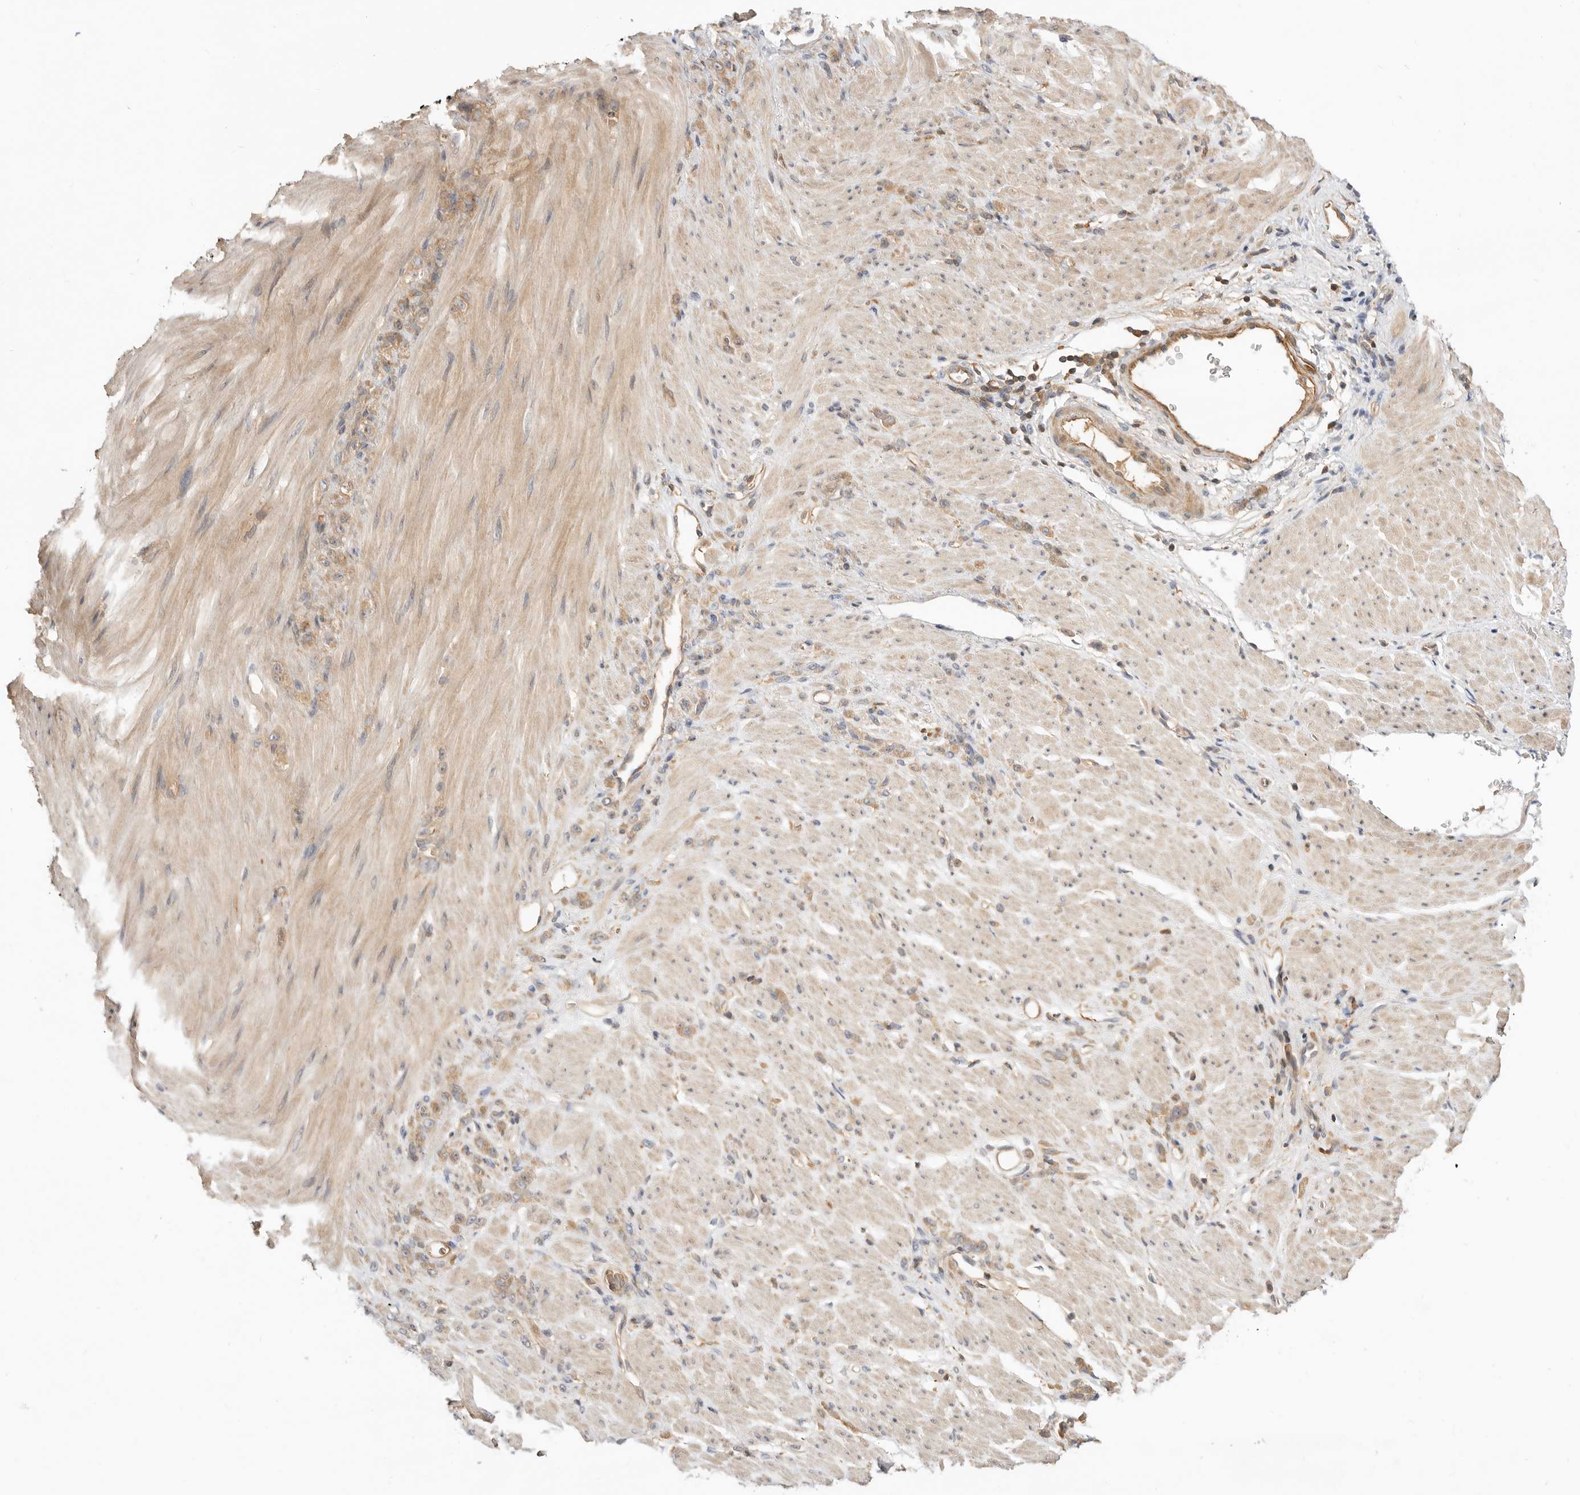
{"staining": {"intensity": "moderate", "quantity": ">75%", "location": "cytoplasmic/membranous"}, "tissue": "stomach cancer", "cell_type": "Tumor cells", "image_type": "cancer", "snomed": [{"axis": "morphology", "description": "Normal tissue, NOS"}, {"axis": "morphology", "description": "Adenocarcinoma, NOS"}, {"axis": "topography", "description": "Stomach"}], "caption": "Tumor cells demonstrate moderate cytoplasmic/membranous expression in approximately >75% of cells in stomach cancer.", "gene": "CLDN12", "patient": {"sex": "male", "age": 82}}